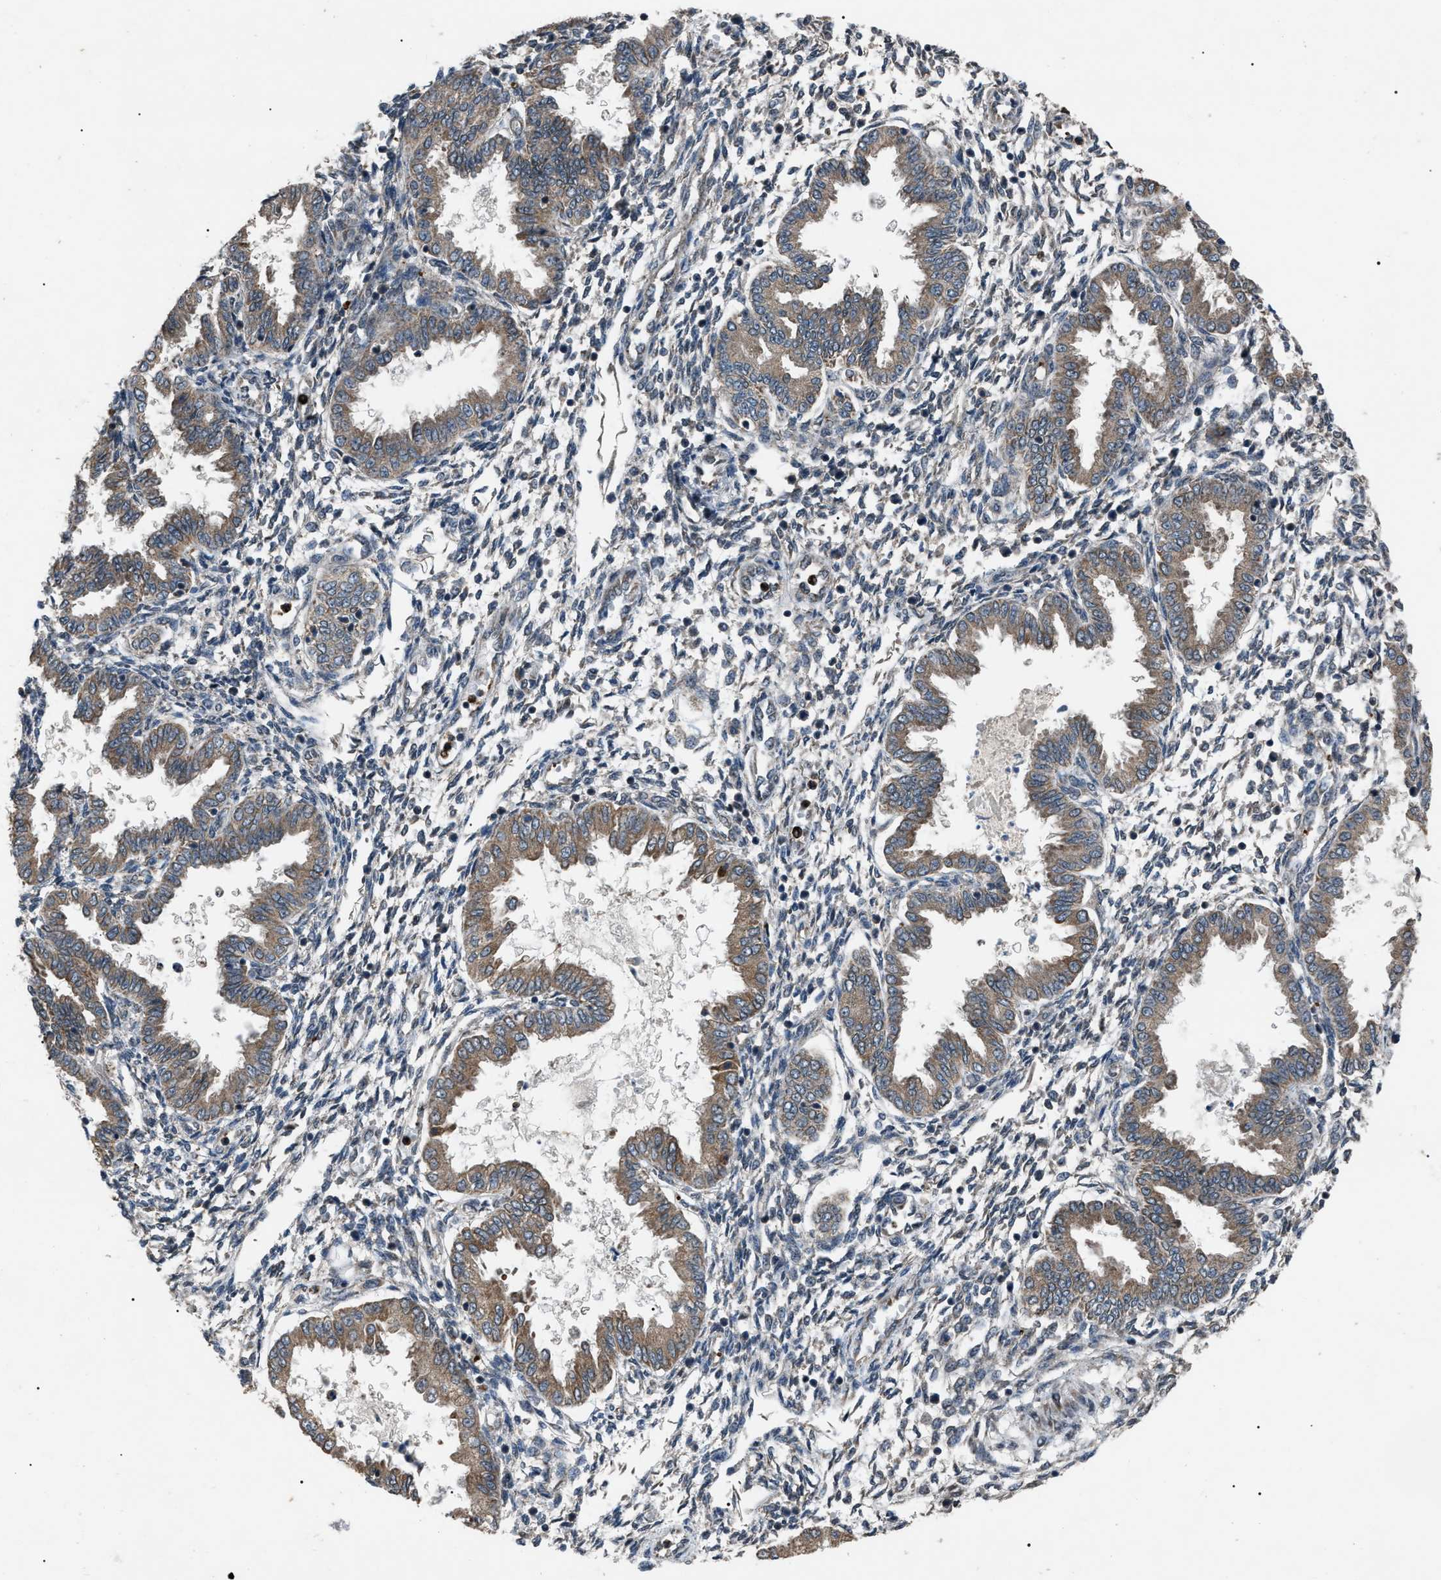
{"staining": {"intensity": "weak", "quantity": "<25%", "location": "cytoplasmic/membranous"}, "tissue": "endometrium", "cell_type": "Cells in endometrial stroma", "image_type": "normal", "snomed": [{"axis": "morphology", "description": "Normal tissue, NOS"}, {"axis": "topography", "description": "Endometrium"}], "caption": "DAB immunohistochemical staining of normal endometrium reveals no significant expression in cells in endometrial stroma.", "gene": "ZFAND2A", "patient": {"sex": "female", "age": 33}}